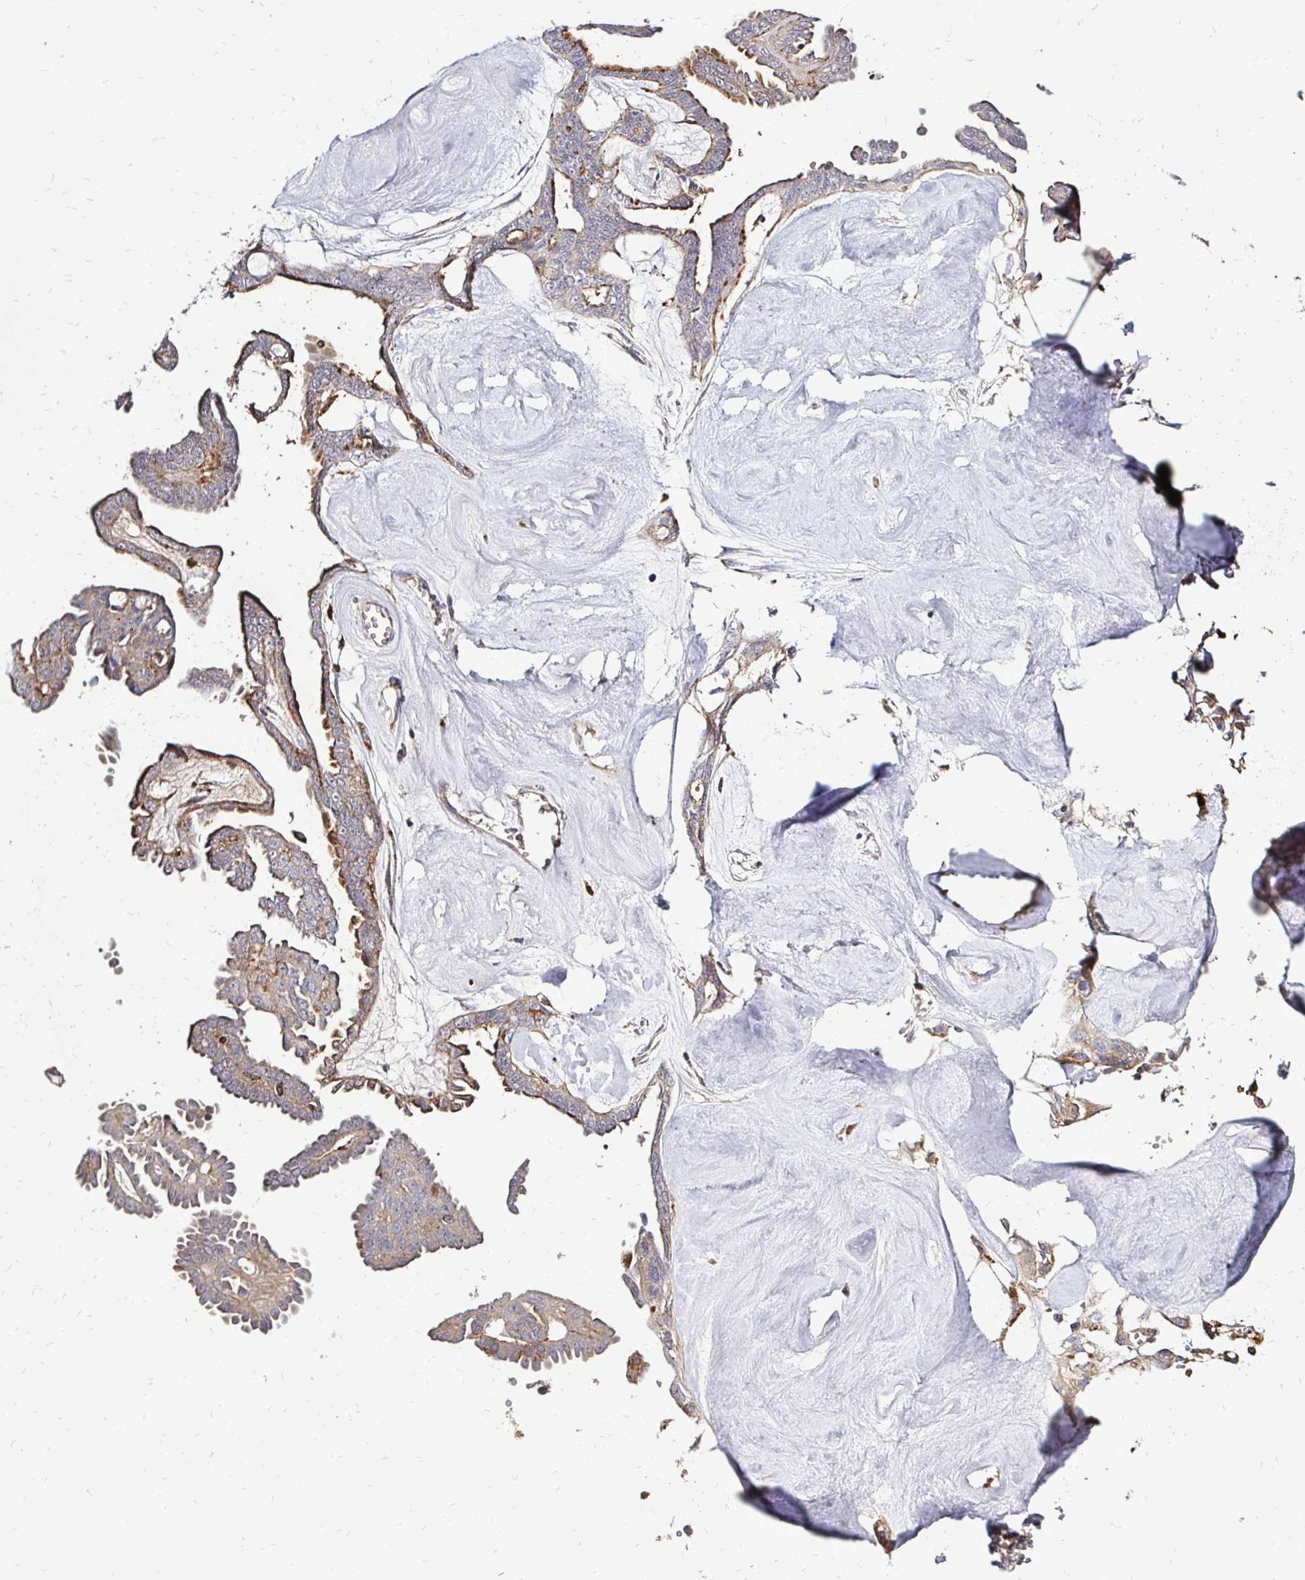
{"staining": {"intensity": "weak", "quantity": ">75%", "location": "cytoplasmic/membranous"}, "tissue": "ovarian cancer", "cell_type": "Tumor cells", "image_type": "cancer", "snomed": [{"axis": "morphology", "description": "Cystadenocarcinoma, serous, NOS"}, {"axis": "topography", "description": "Ovary"}], "caption": "This image reveals immunohistochemistry staining of ovarian cancer (serous cystadenocarcinoma), with low weak cytoplasmic/membranous positivity in about >75% of tumor cells.", "gene": "IDUA", "patient": {"sex": "female", "age": 71}}